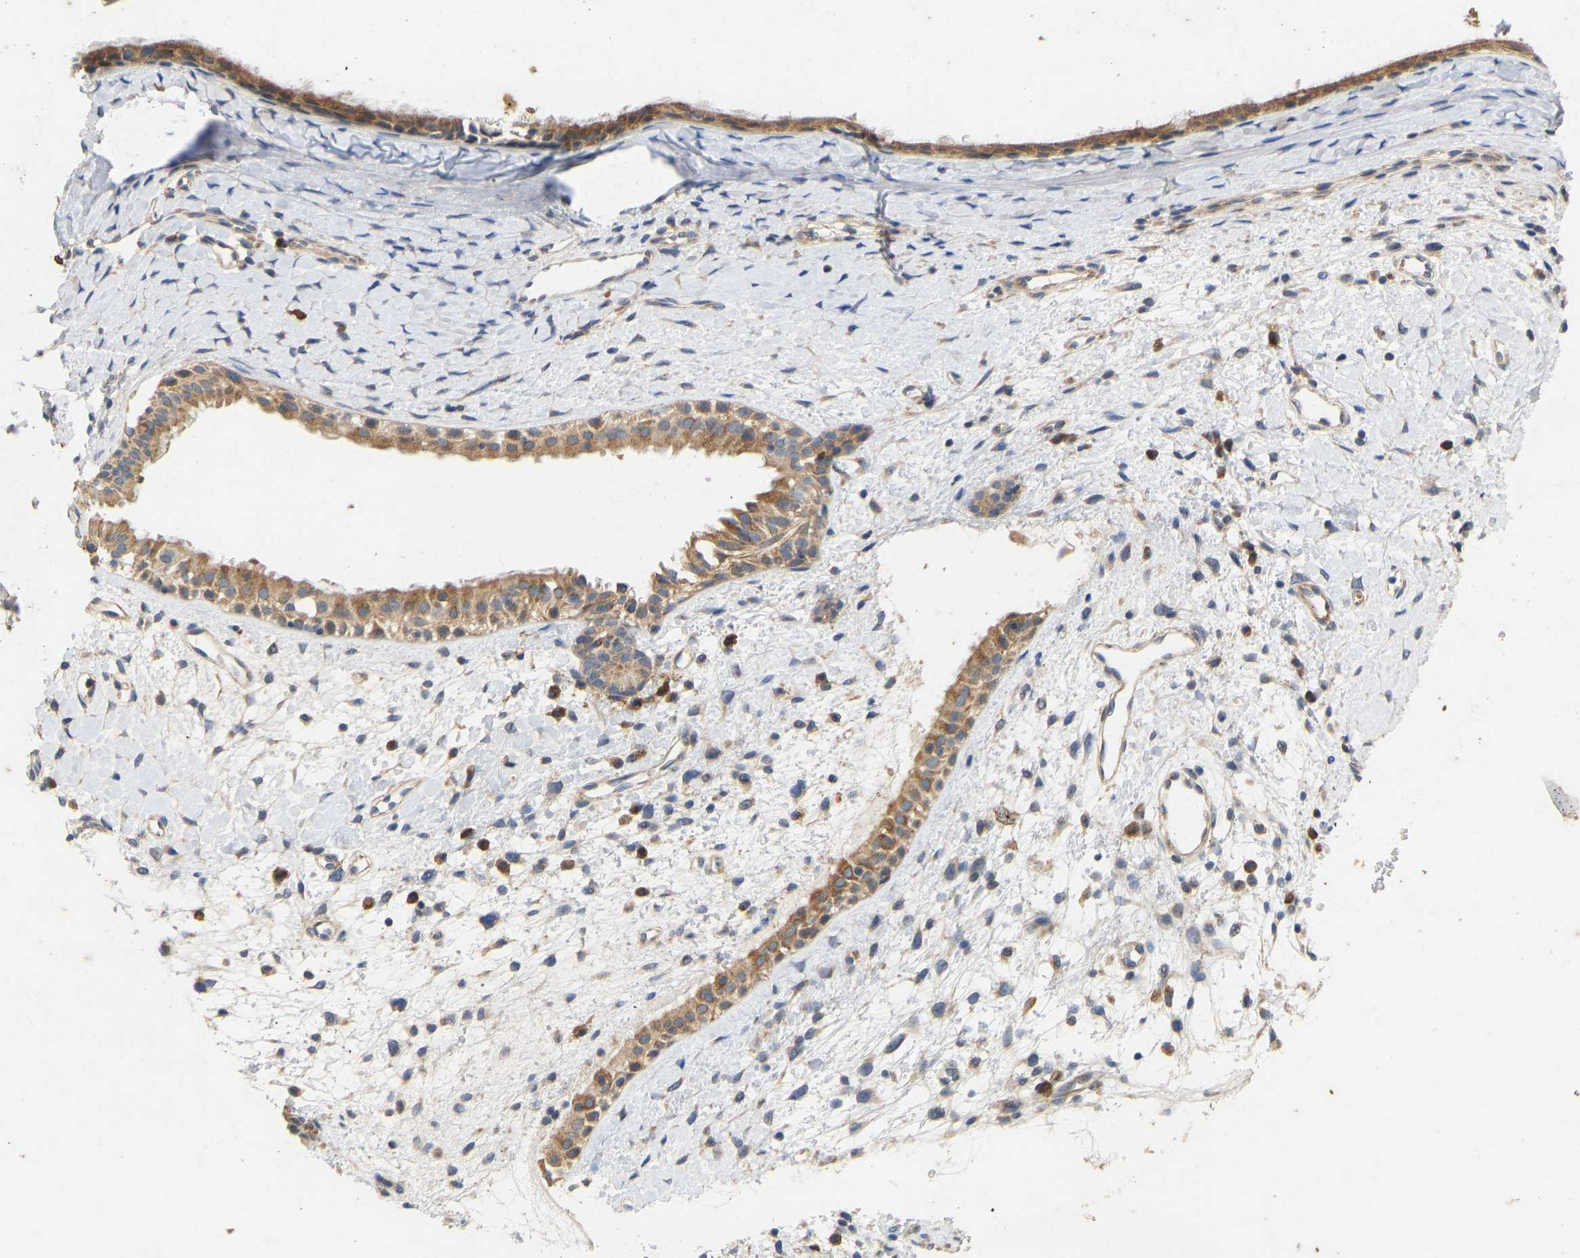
{"staining": {"intensity": "moderate", "quantity": ">75%", "location": "cytoplasmic/membranous"}, "tissue": "nasopharynx", "cell_type": "Respiratory epithelial cells", "image_type": "normal", "snomed": [{"axis": "morphology", "description": "Normal tissue, NOS"}, {"axis": "topography", "description": "Nasopharynx"}], "caption": "Immunohistochemistry (IHC) photomicrograph of normal nasopharynx: nasopharynx stained using IHC shows medium levels of moderate protein expression localized specifically in the cytoplasmic/membranous of respiratory epithelial cells, appearing as a cytoplasmic/membranous brown color.", "gene": "HACD2", "patient": {"sex": "male", "age": 22}}